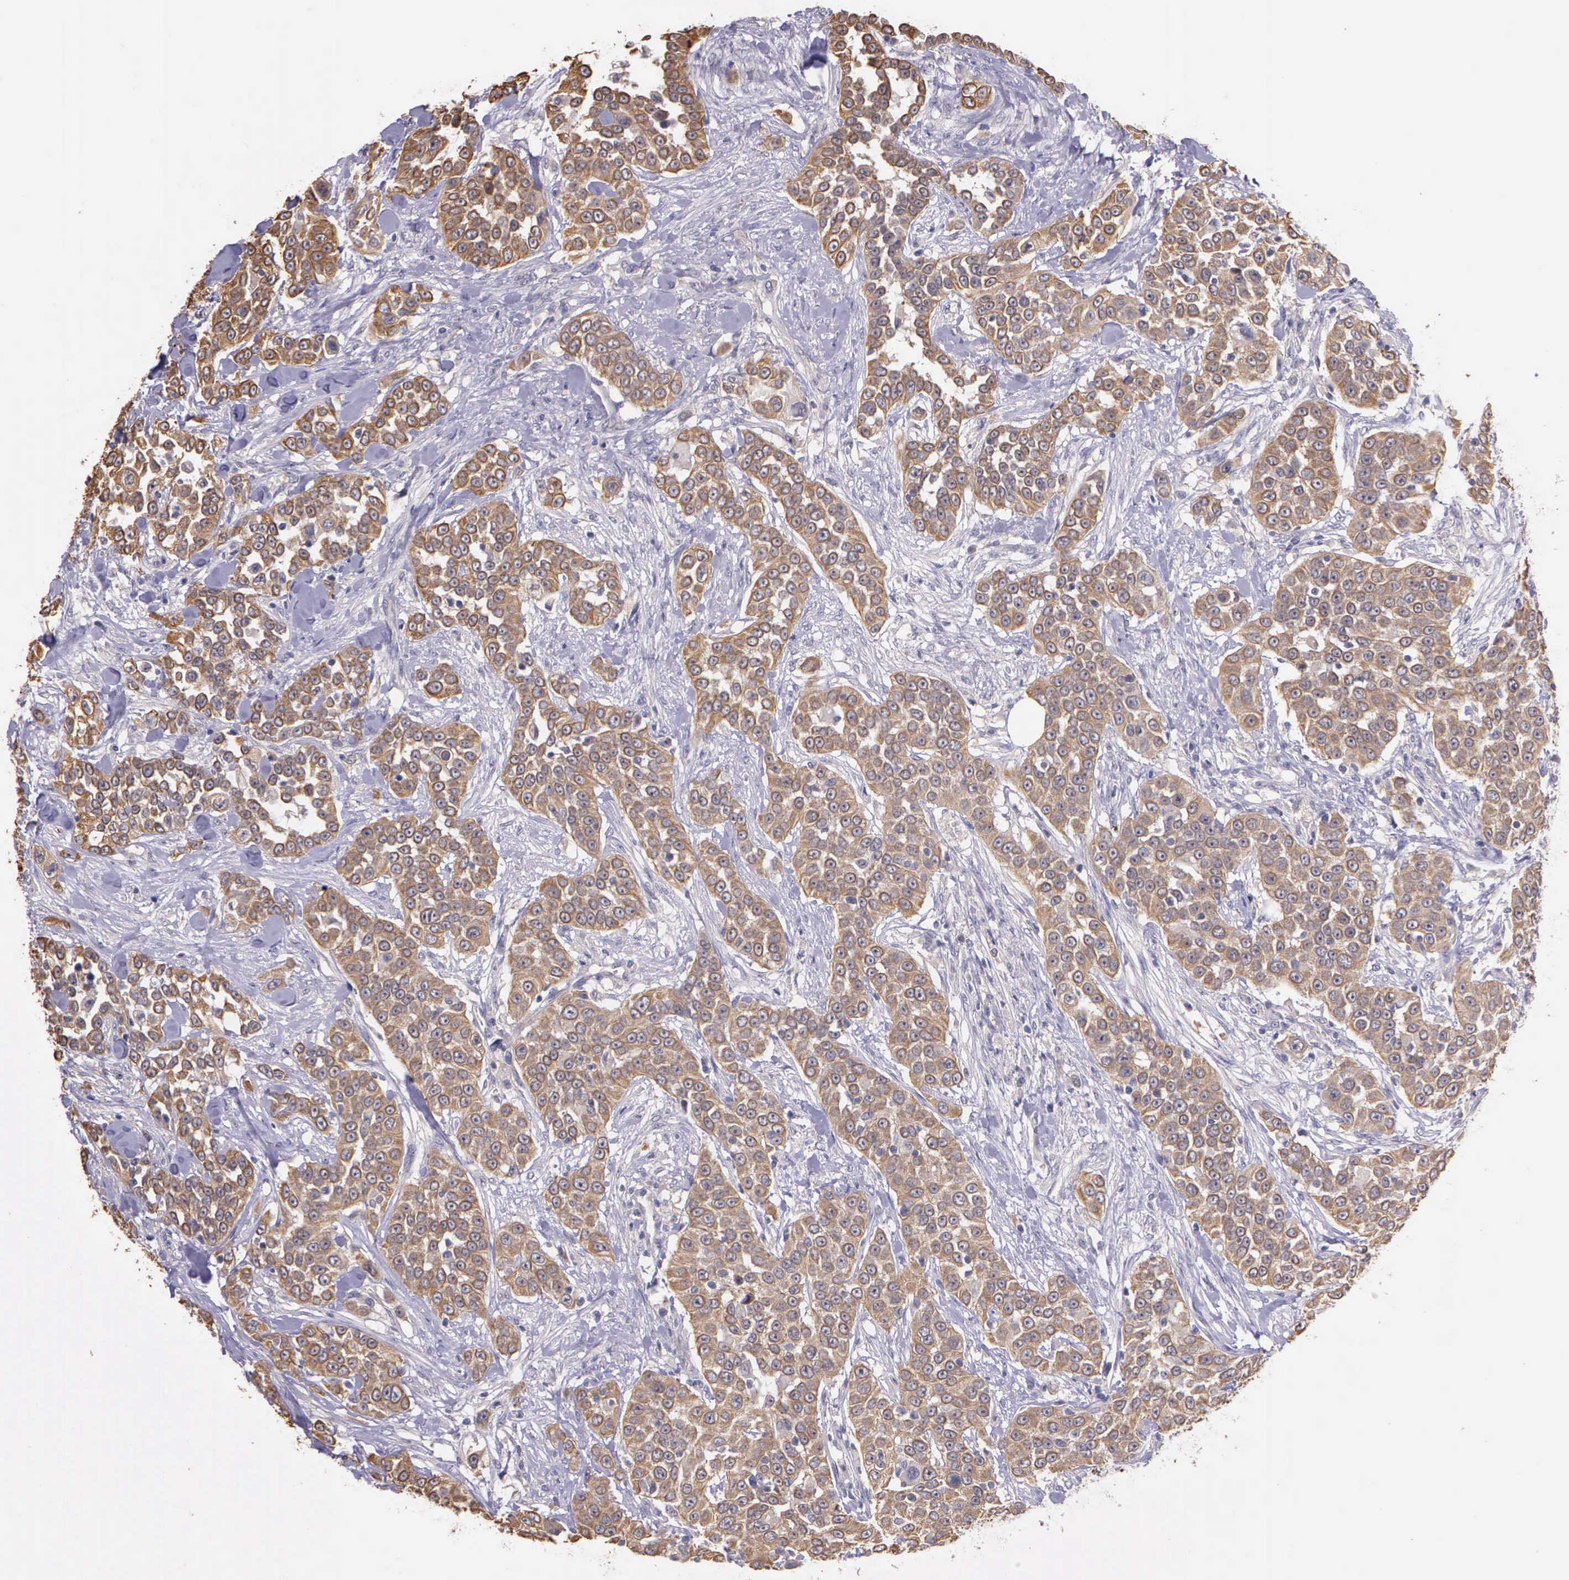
{"staining": {"intensity": "weak", "quantity": "25%-75%", "location": "cytoplasmic/membranous"}, "tissue": "urothelial cancer", "cell_type": "Tumor cells", "image_type": "cancer", "snomed": [{"axis": "morphology", "description": "Urothelial carcinoma, High grade"}, {"axis": "topography", "description": "Urinary bladder"}], "caption": "High-grade urothelial carcinoma tissue displays weak cytoplasmic/membranous expression in about 25%-75% of tumor cells, visualized by immunohistochemistry.", "gene": "IGBP1", "patient": {"sex": "female", "age": 80}}